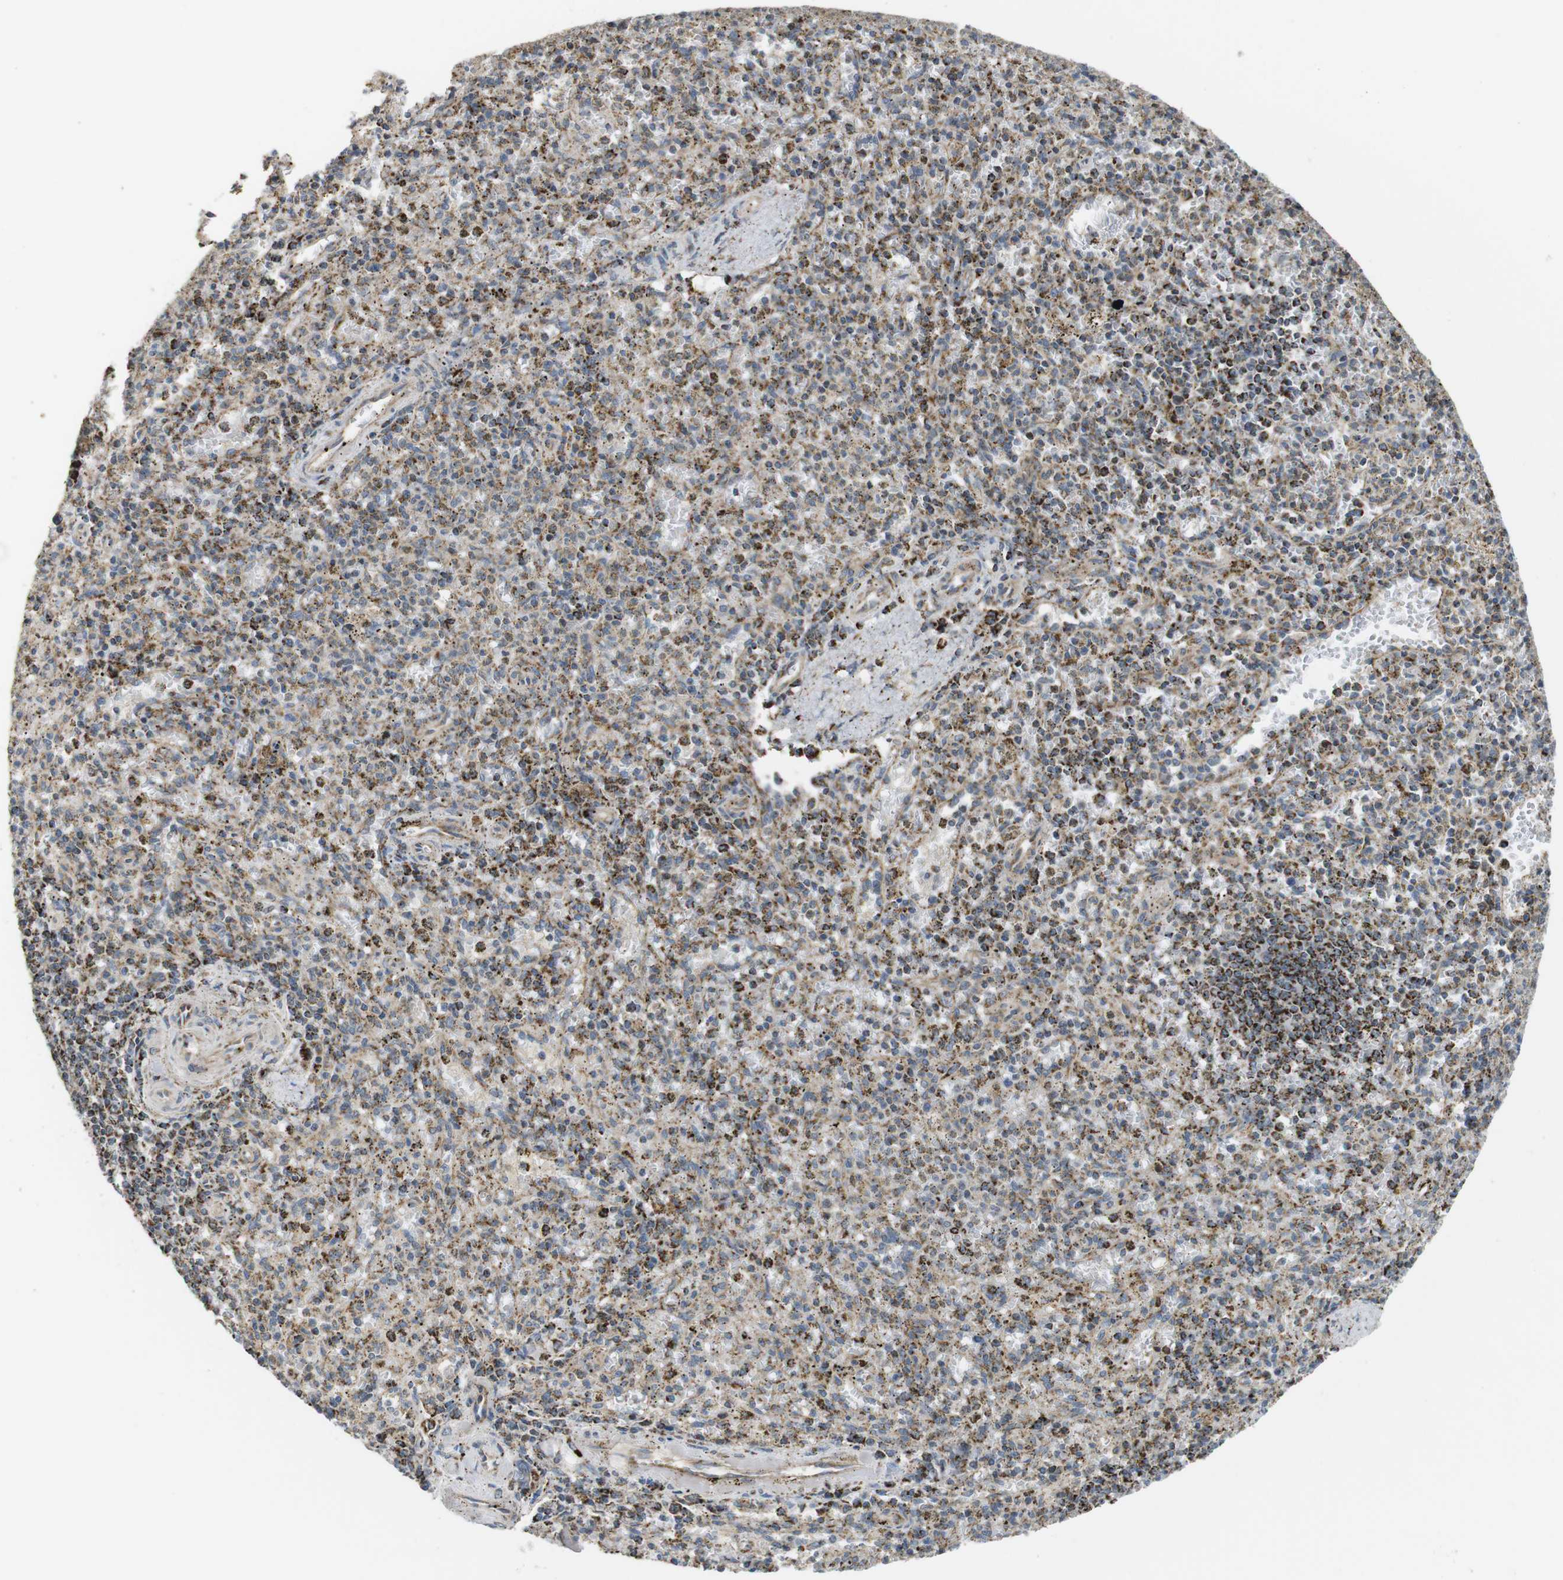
{"staining": {"intensity": "moderate", "quantity": "25%-75%", "location": "cytoplasmic/membranous"}, "tissue": "spleen", "cell_type": "Cells in red pulp", "image_type": "normal", "snomed": [{"axis": "morphology", "description": "Normal tissue, NOS"}, {"axis": "topography", "description": "Spleen"}], "caption": "Spleen stained with immunohistochemistry (IHC) exhibits moderate cytoplasmic/membranous staining in approximately 25%-75% of cells in red pulp.", "gene": "CALHM2", "patient": {"sex": "male", "age": 72}}